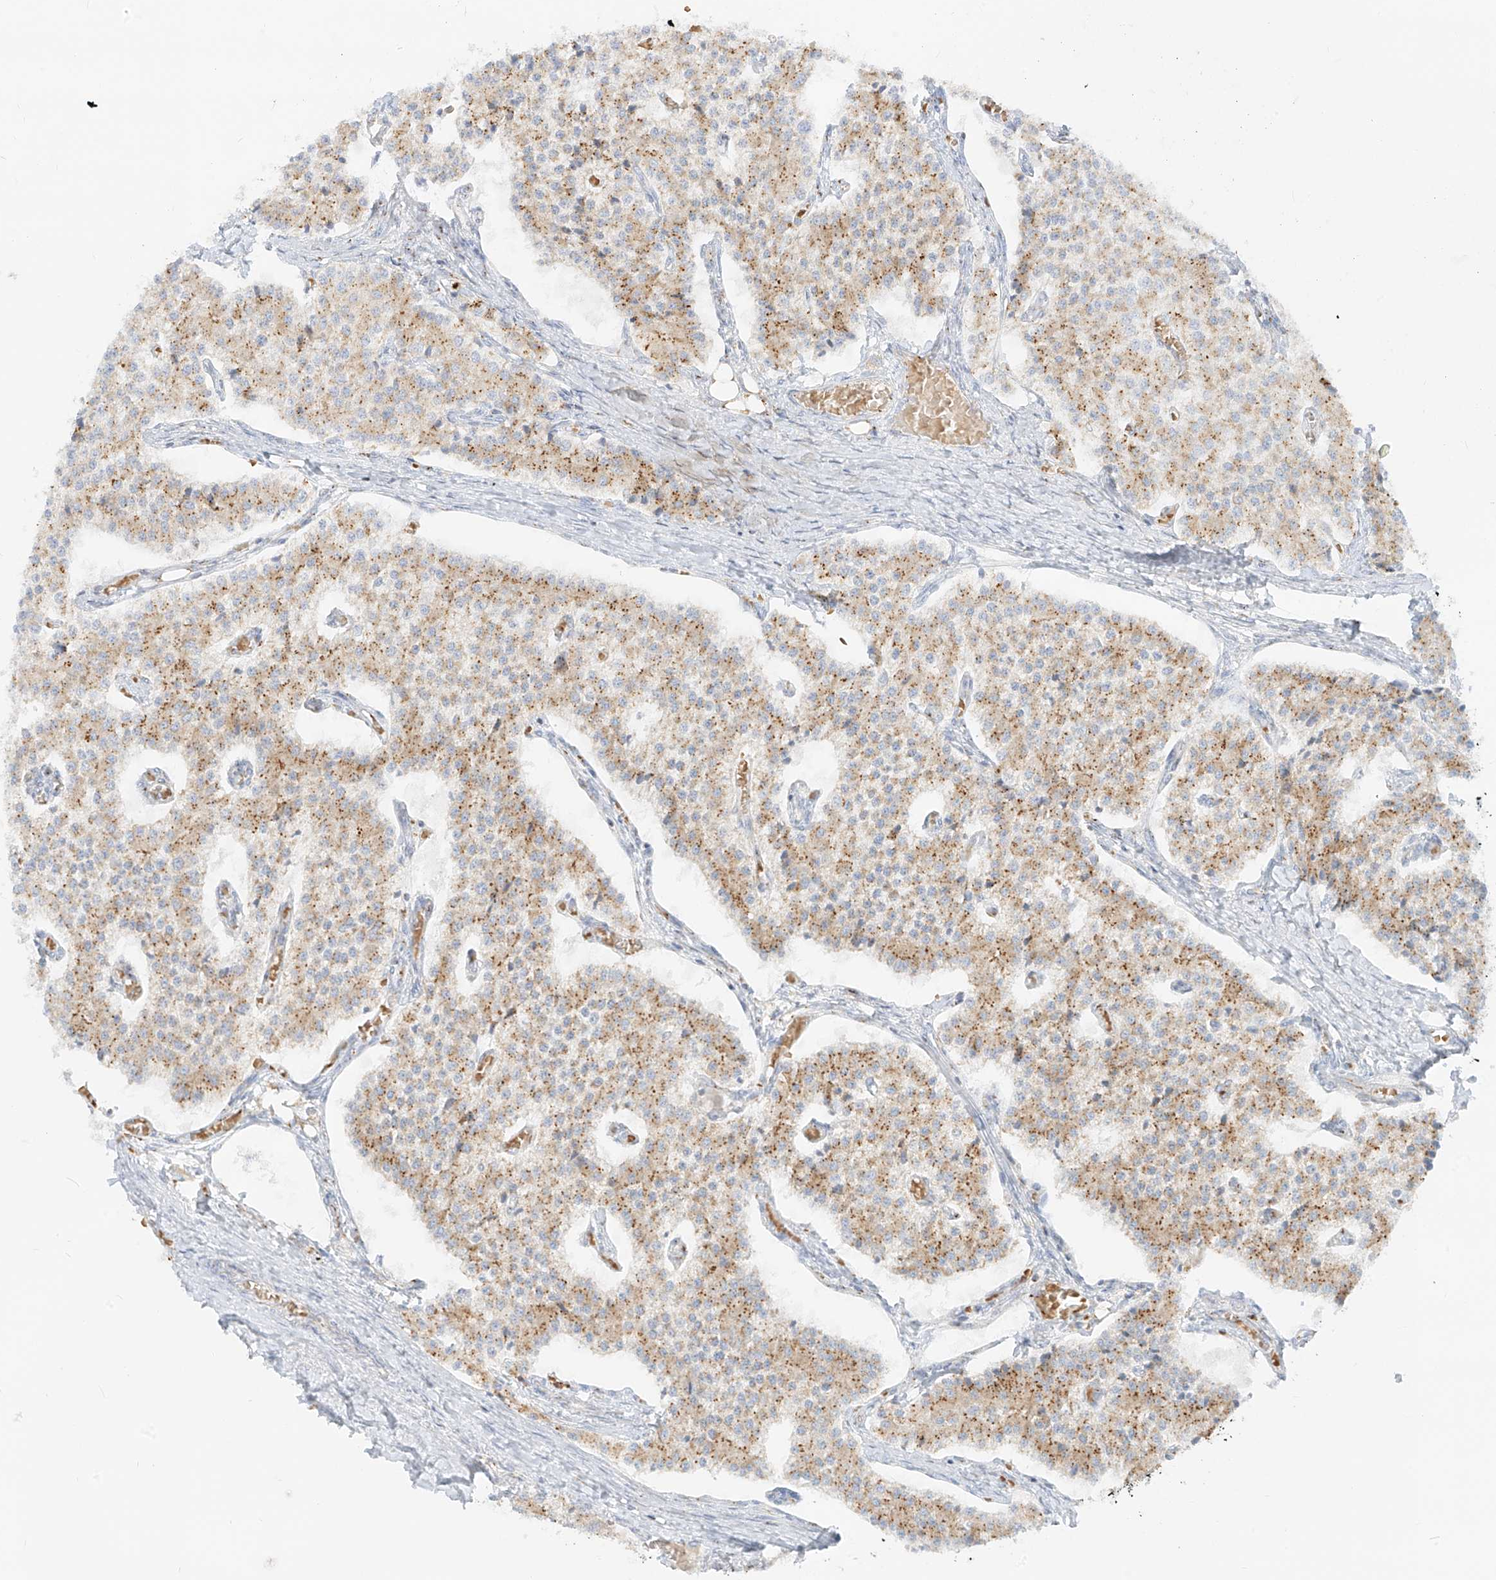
{"staining": {"intensity": "moderate", "quantity": ">75%", "location": "cytoplasmic/membranous"}, "tissue": "carcinoid", "cell_type": "Tumor cells", "image_type": "cancer", "snomed": [{"axis": "morphology", "description": "Carcinoid, malignant, NOS"}, {"axis": "topography", "description": "Colon"}], "caption": "Carcinoid tissue displays moderate cytoplasmic/membranous positivity in about >75% of tumor cells, visualized by immunohistochemistry. Nuclei are stained in blue.", "gene": "TMEM87B", "patient": {"sex": "female", "age": 52}}